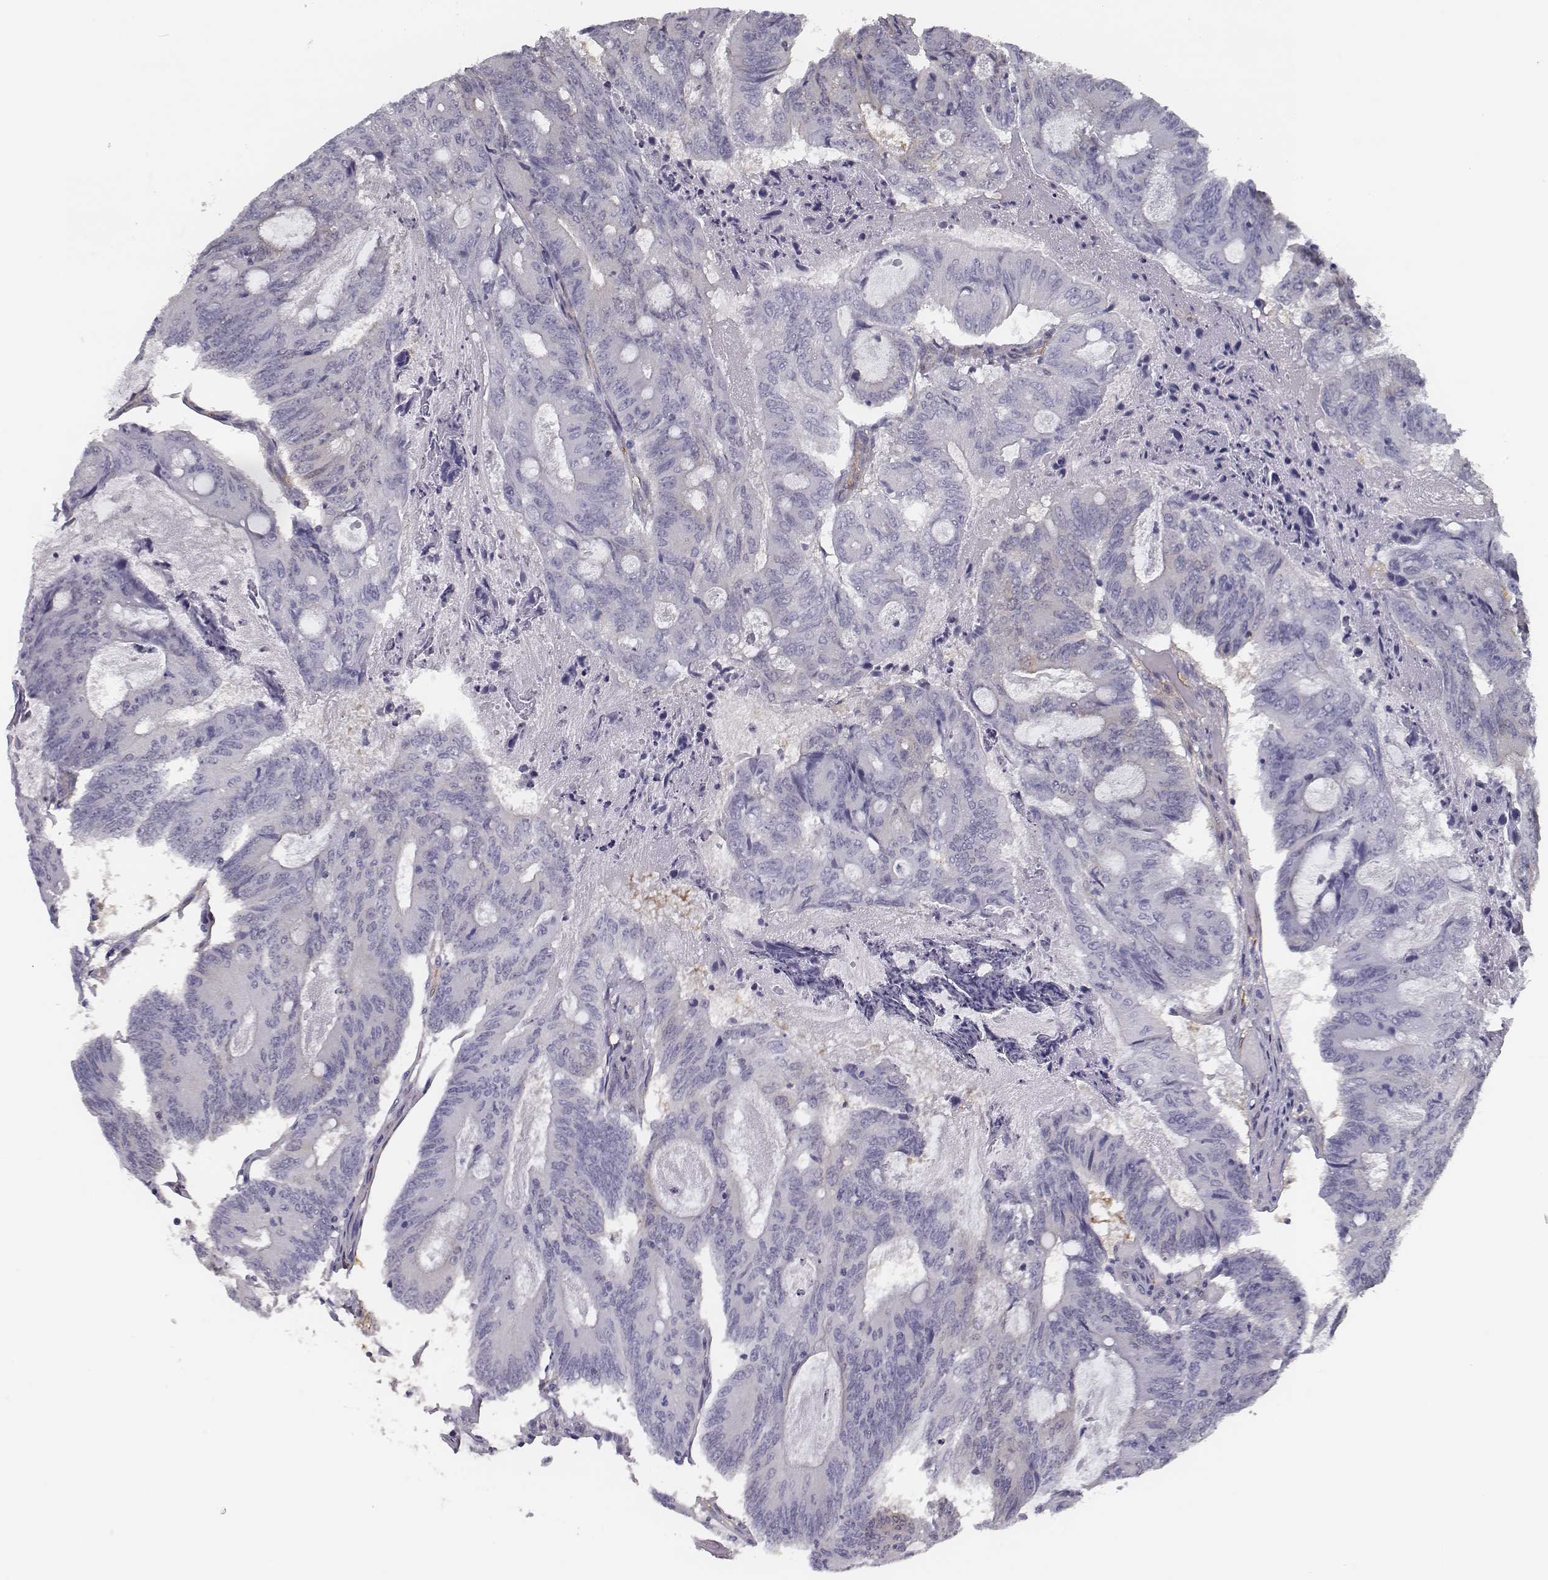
{"staining": {"intensity": "negative", "quantity": "none", "location": "none"}, "tissue": "colorectal cancer", "cell_type": "Tumor cells", "image_type": "cancer", "snomed": [{"axis": "morphology", "description": "Adenocarcinoma, NOS"}, {"axis": "topography", "description": "Colon"}], "caption": "IHC histopathology image of colorectal adenocarcinoma stained for a protein (brown), which shows no positivity in tumor cells.", "gene": "ISYNA1", "patient": {"sex": "female", "age": 70}}